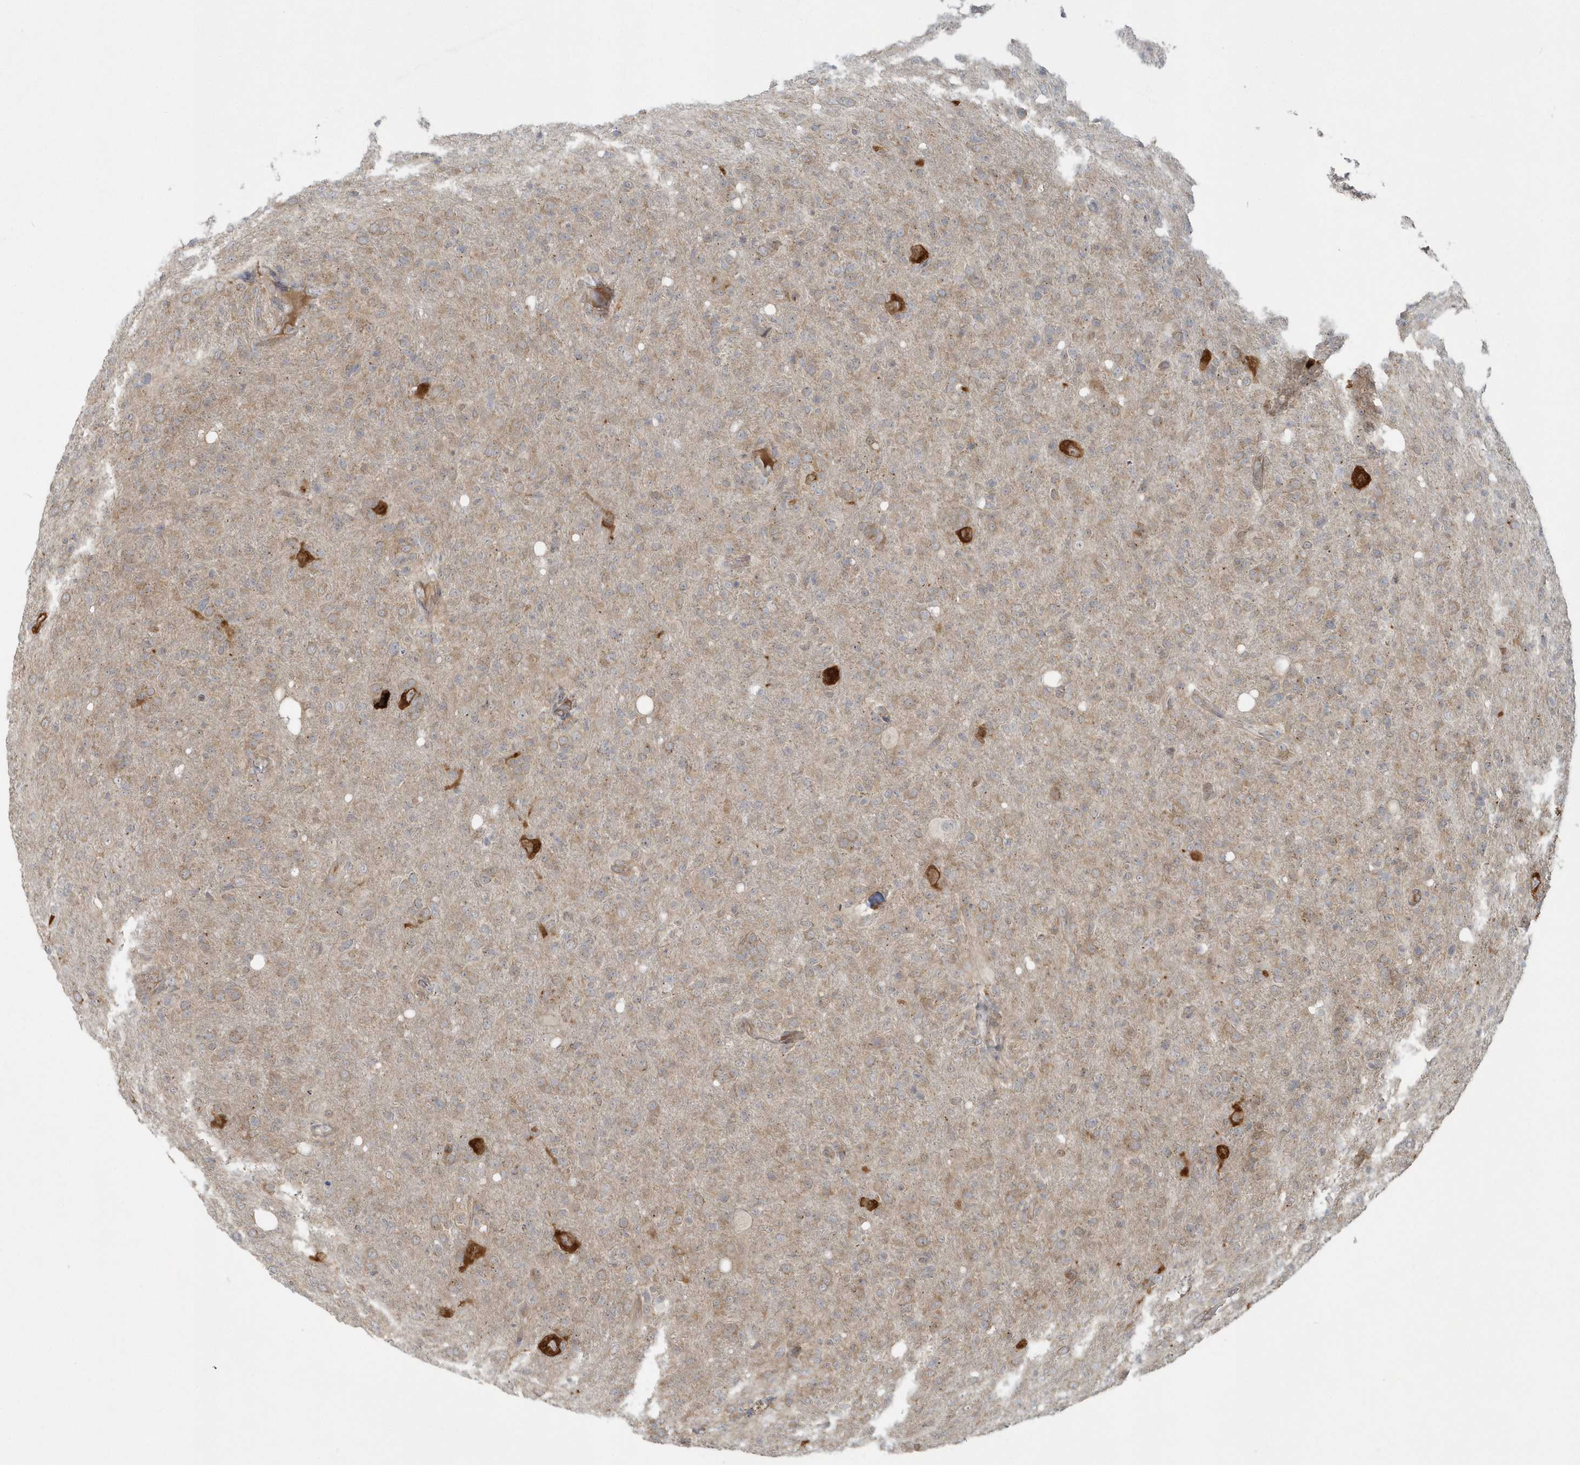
{"staining": {"intensity": "weak", "quantity": ">75%", "location": "cytoplasmic/membranous"}, "tissue": "glioma", "cell_type": "Tumor cells", "image_type": "cancer", "snomed": [{"axis": "morphology", "description": "Glioma, malignant, High grade"}, {"axis": "topography", "description": "Brain"}], "caption": "Malignant high-grade glioma tissue displays weak cytoplasmic/membranous expression in about >75% of tumor cells, visualized by immunohistochemistry.", "gene": "STIM2", "patient": {"sex": "female", "age": 57}}